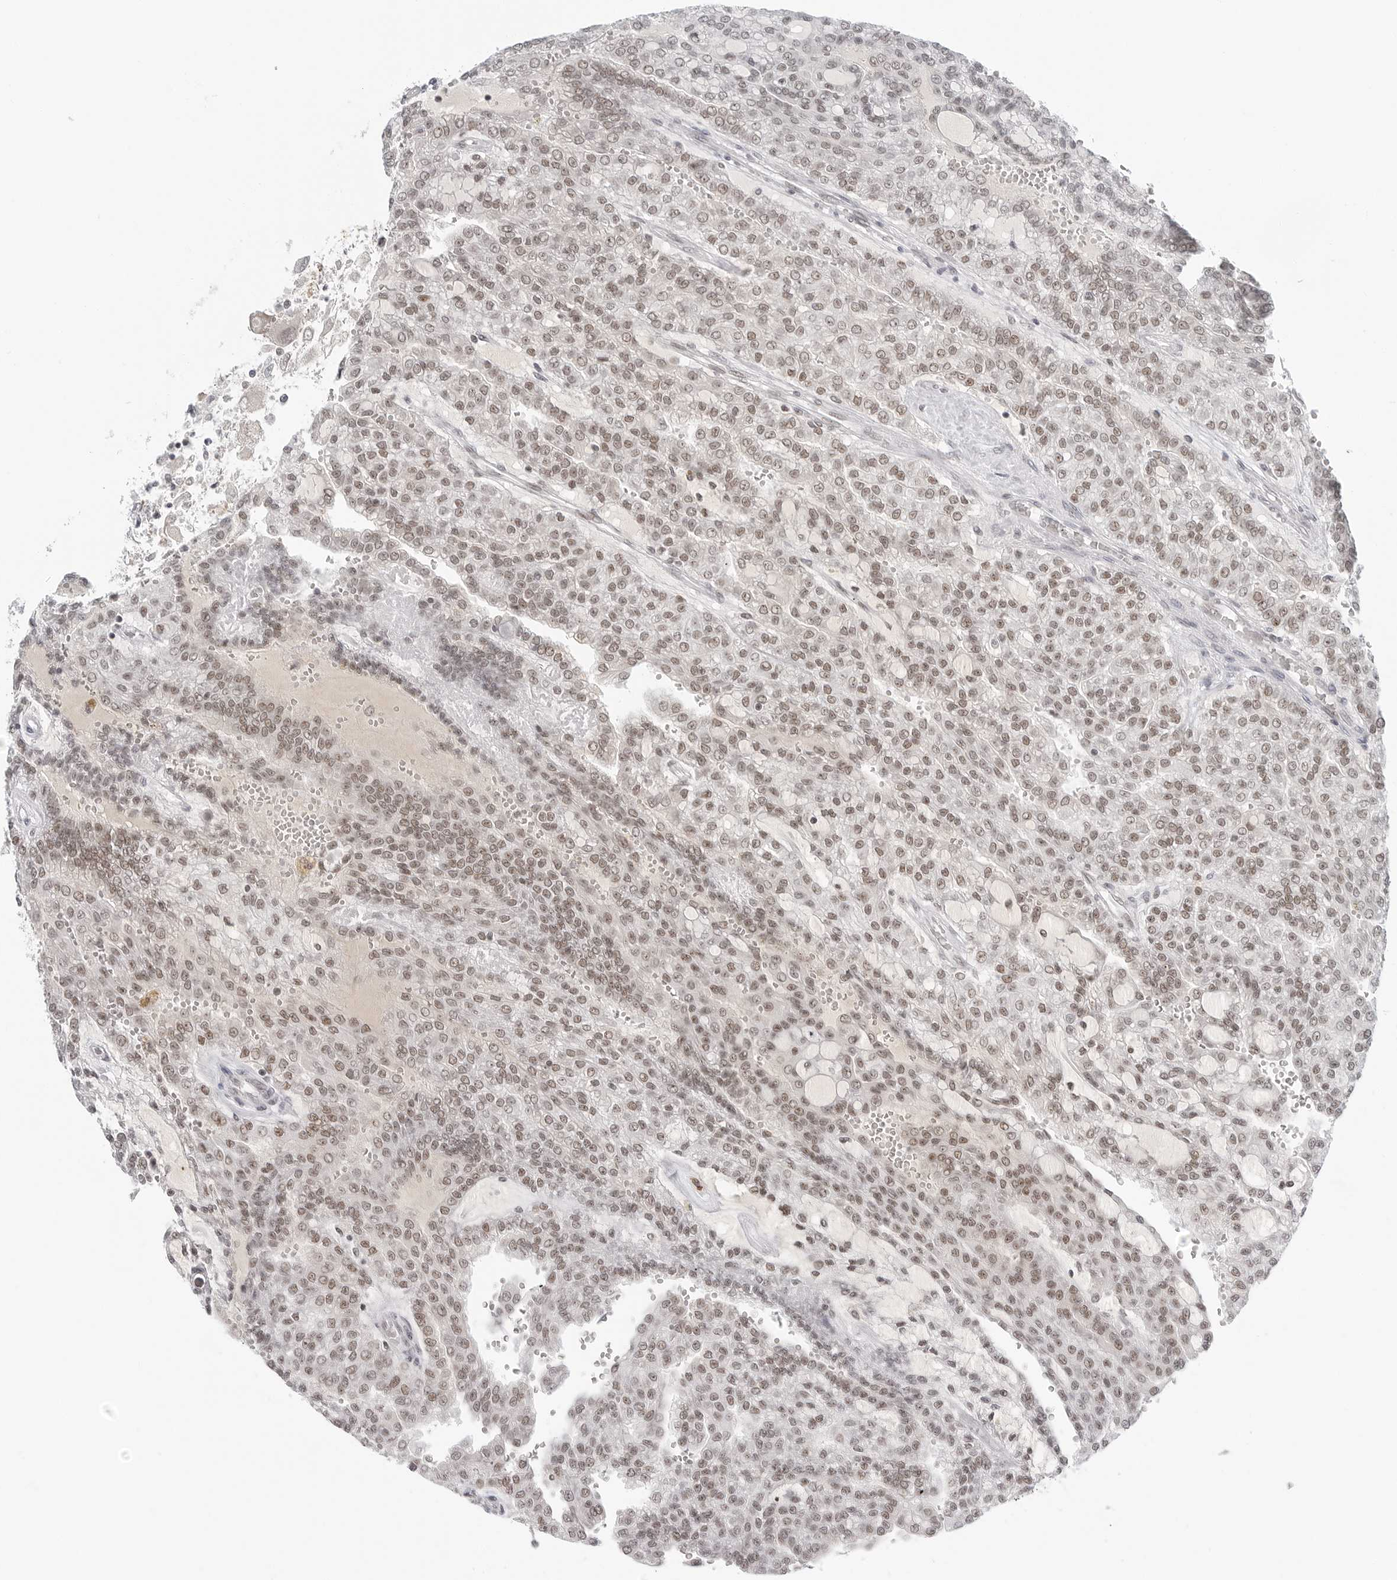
{"staining": {"intensity": "weak", "quantity": ">75%", "location": "nuclear"}, "tissue": "renal cancer", "cell_type": "Tumor cells", "image_type": "cancer", "snomed": [{"axis": "morphology", "description": "Adenocarcinoma, NOS"}, {"axis": "topography", "description": "Kidney"}], "caption": "Protein expression analysis of renal cancer shows weak nuclear staining in about >75% of tumor cells.", "gene": "WRAP53", "patient": {"sex": "male", "age": 63}}